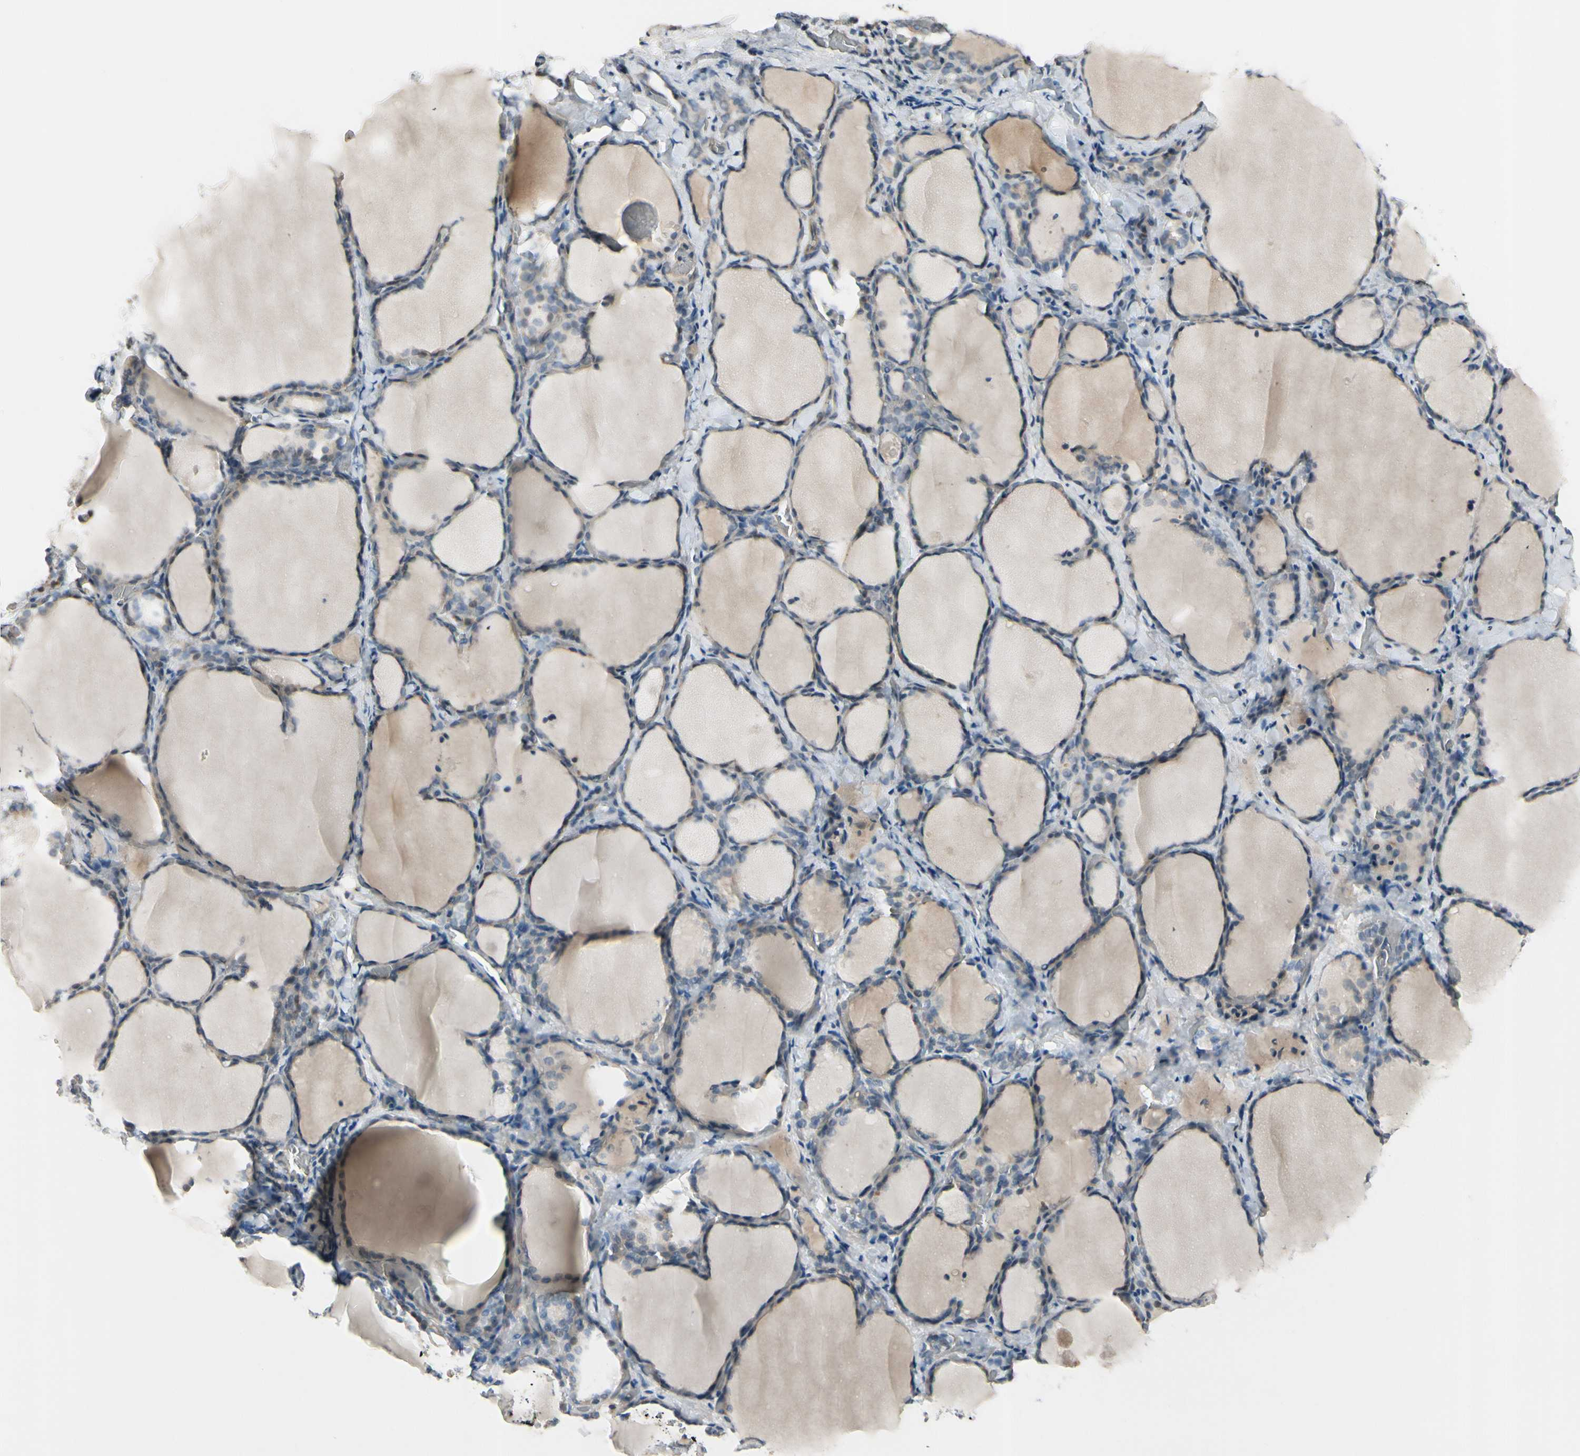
{"staining": {"intensity": "weak", "quantity": "25%-75%", "location": "cytoplasmic/membranous"}, "tissue": "thyroid gland", "cell_type": "Glandular cells", "image_type": "normal", "snomed": [{"axis": "morphology", "description": "Normal tissue, NOS"}, {"axis": "morphology", "description": "Papillary adenocarcinoma, NOS"}, {"axis": "topography", "description": "Thyroid gland"}], "caption": "High-power microscopy captured an immunohistochemistry micrograph of unremarkable thyroid gland, revealing weak cytoplasmic/membranous staining in about 25%-75% of glandular cells. (IHC, brightfield microscopy, high magnification).", "gene": "PPP3CB", "patient": {"sex": "female", "age": 30}}